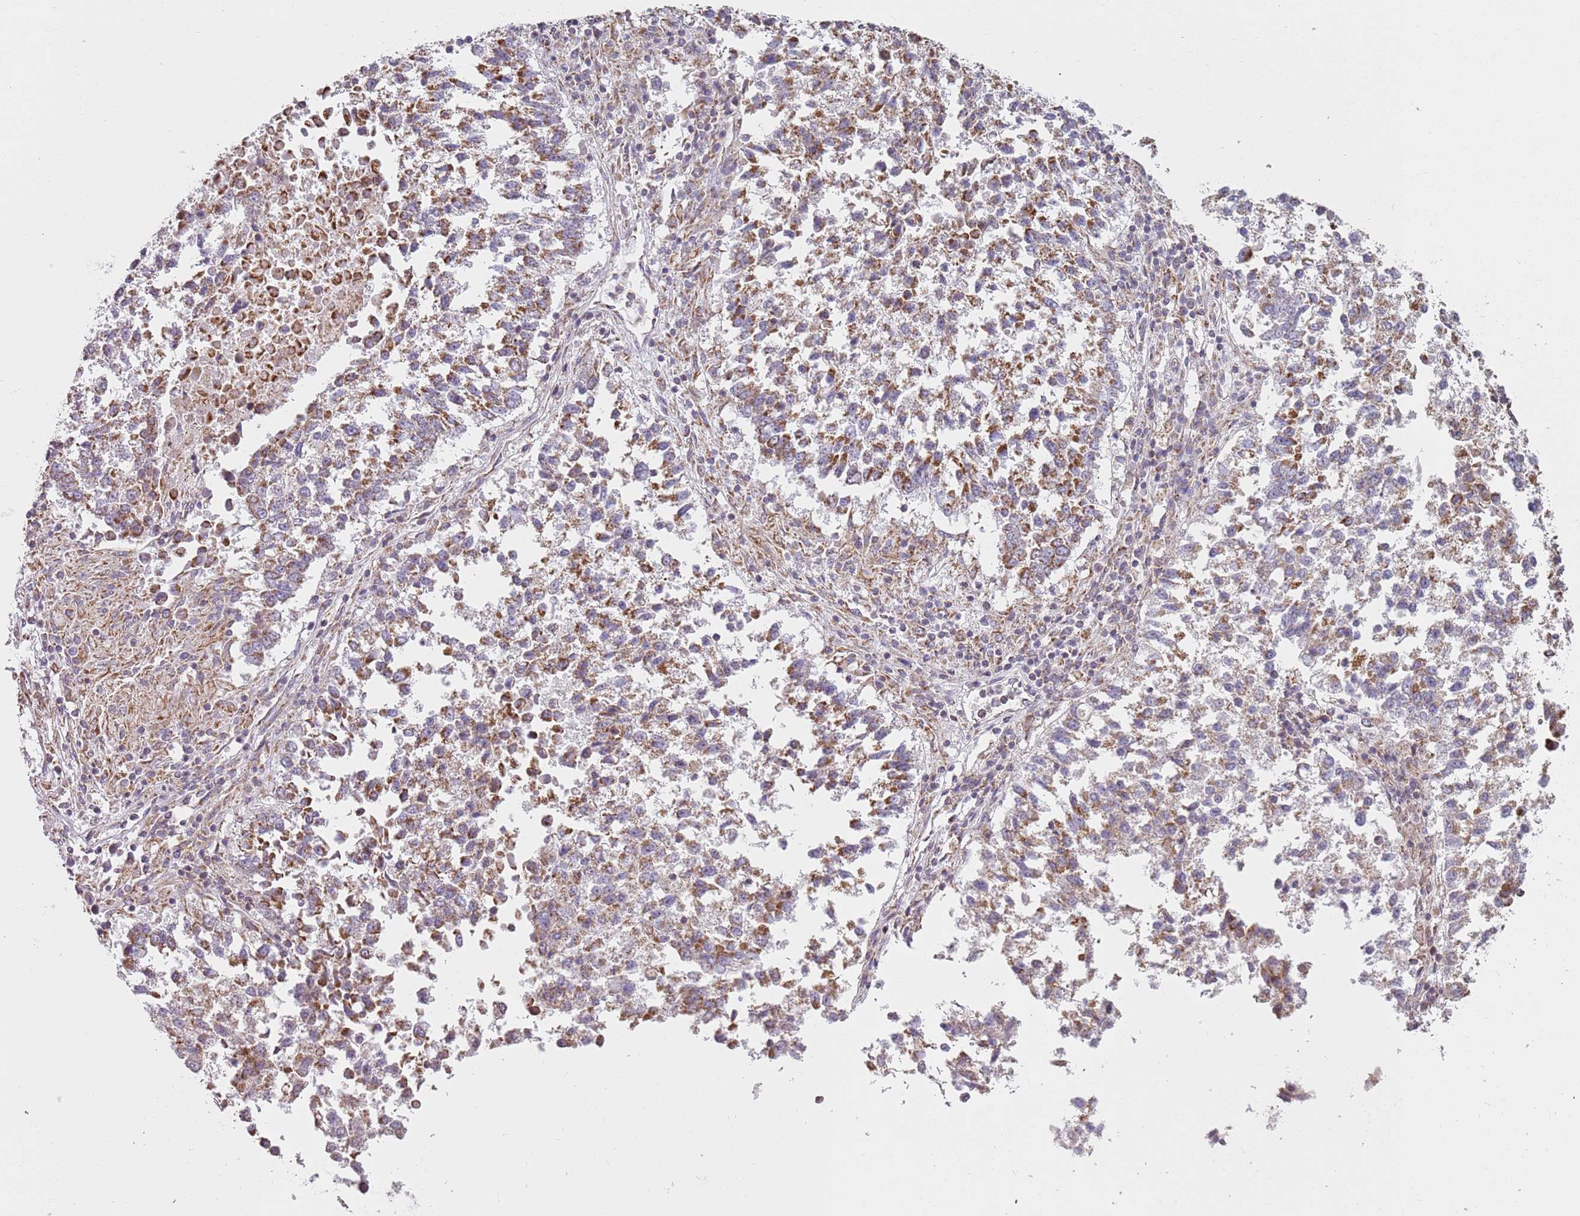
{"staining": {"intensity": "moderate", "quantity": ">75%", "location": "cytoplasmic/membranous"}, "tissue": "lung cancer", "cell_type": "Tumor cells", "image_type": "cancer", "snomed": [{"axis": "morphology", "description": "Squamous cell carcinoma, NOS"}, {"axis": "topography", "description": "Lung"}], "caption": "Human lung cancer stained with a protein marker reveals moderate staining in tumor cells.", "gene": "GAS8", "patient": {"sex": "male", "age": 73}}